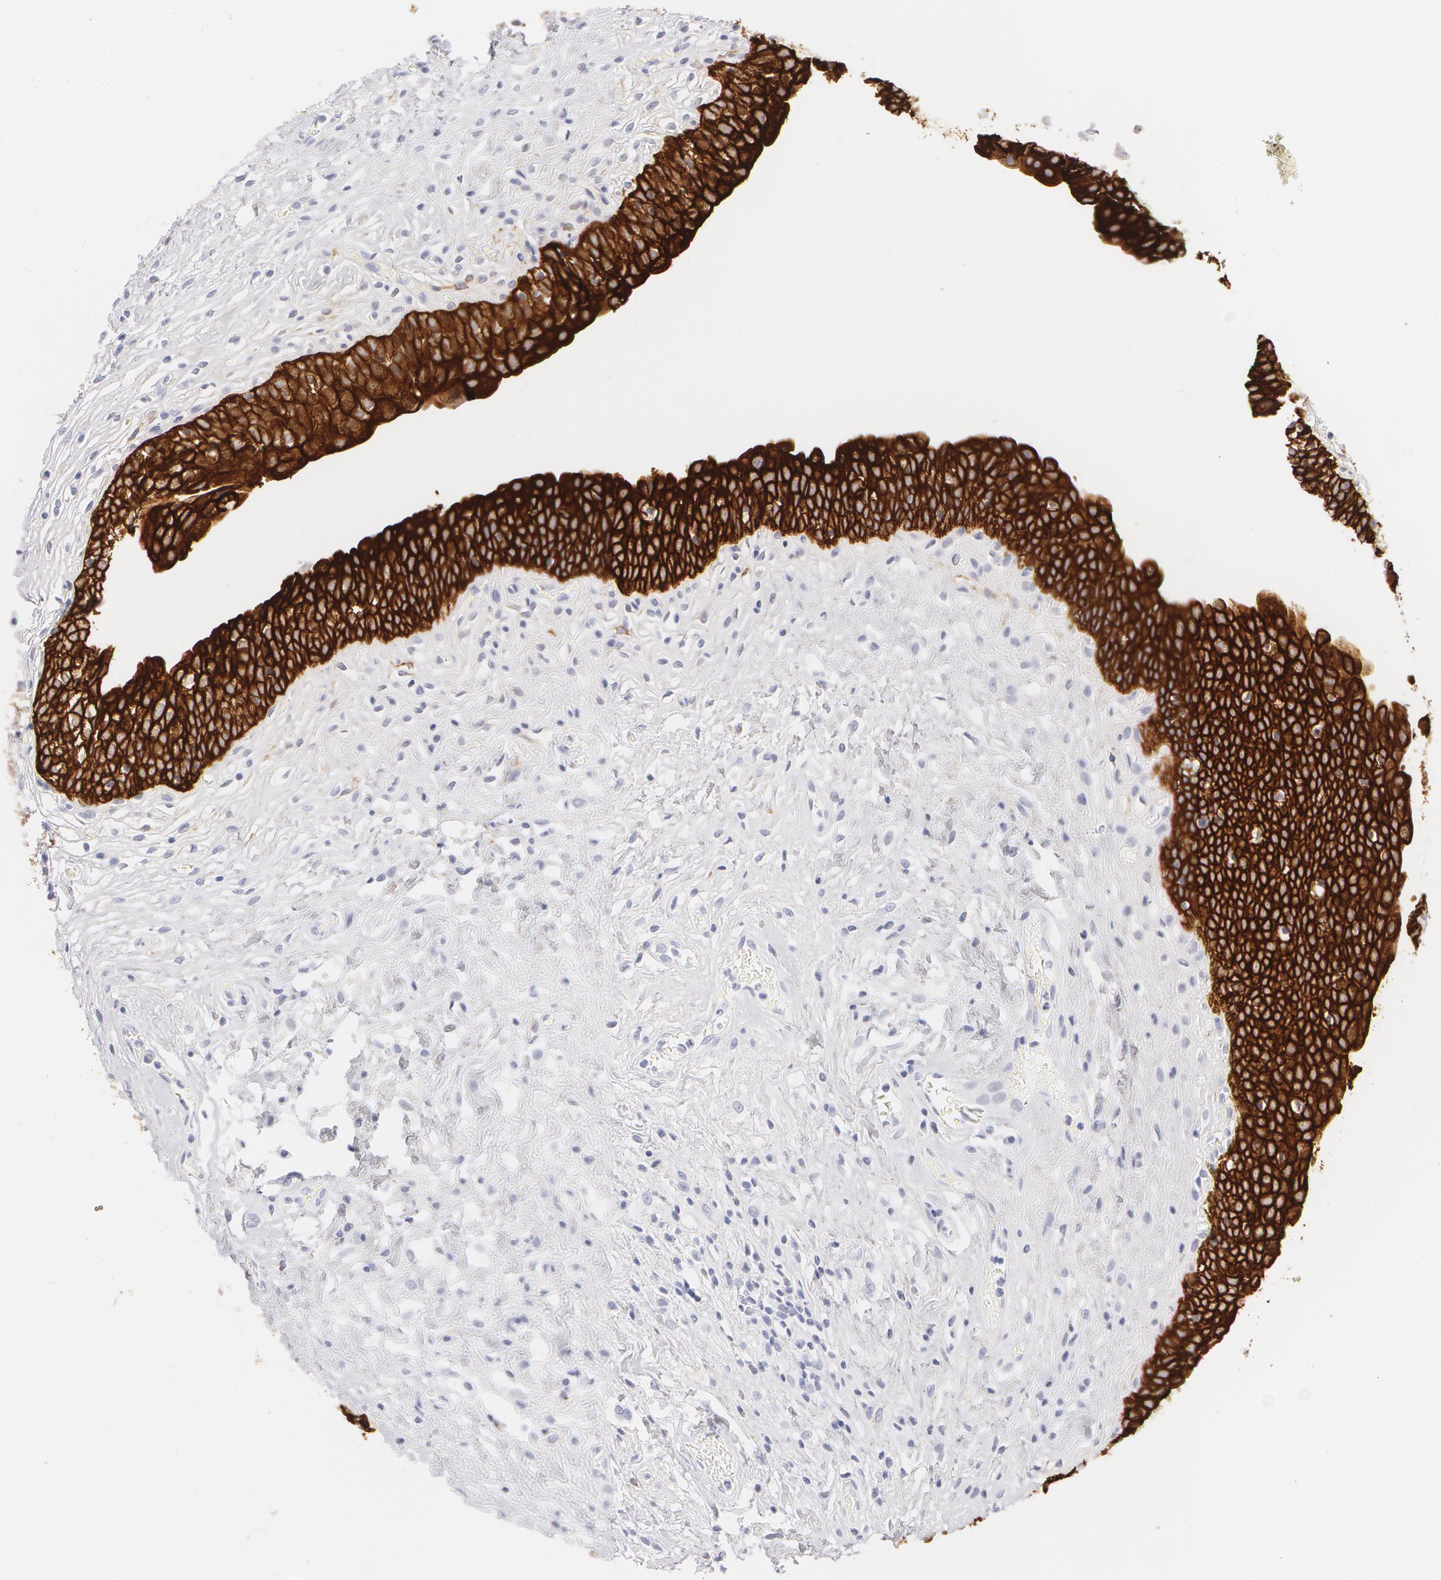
{"staining": {"intensity": "strong", "quantity": ">75%", "location": "cytoplasmic/membranous"}, "tissue": "urinary bladder", "cell_type": "Urothelial cells", "image_type": "normal", "snomed": [{"axis": "morphology", "description": "Adenocarcinoma, NOS"}, {"axis": "topography", "description": "Urinary bladder"}], "caption": "Urinary bladder stained with DAB (3,3'-diaminobenzidine) immunohistochemistry (IHC) demonstrates high levels of strong cytoplasmic/membranous staining in about >75% of urothelial cells.", "gene": "KRT8", "patient": {"sex": "male", "age": 61}}